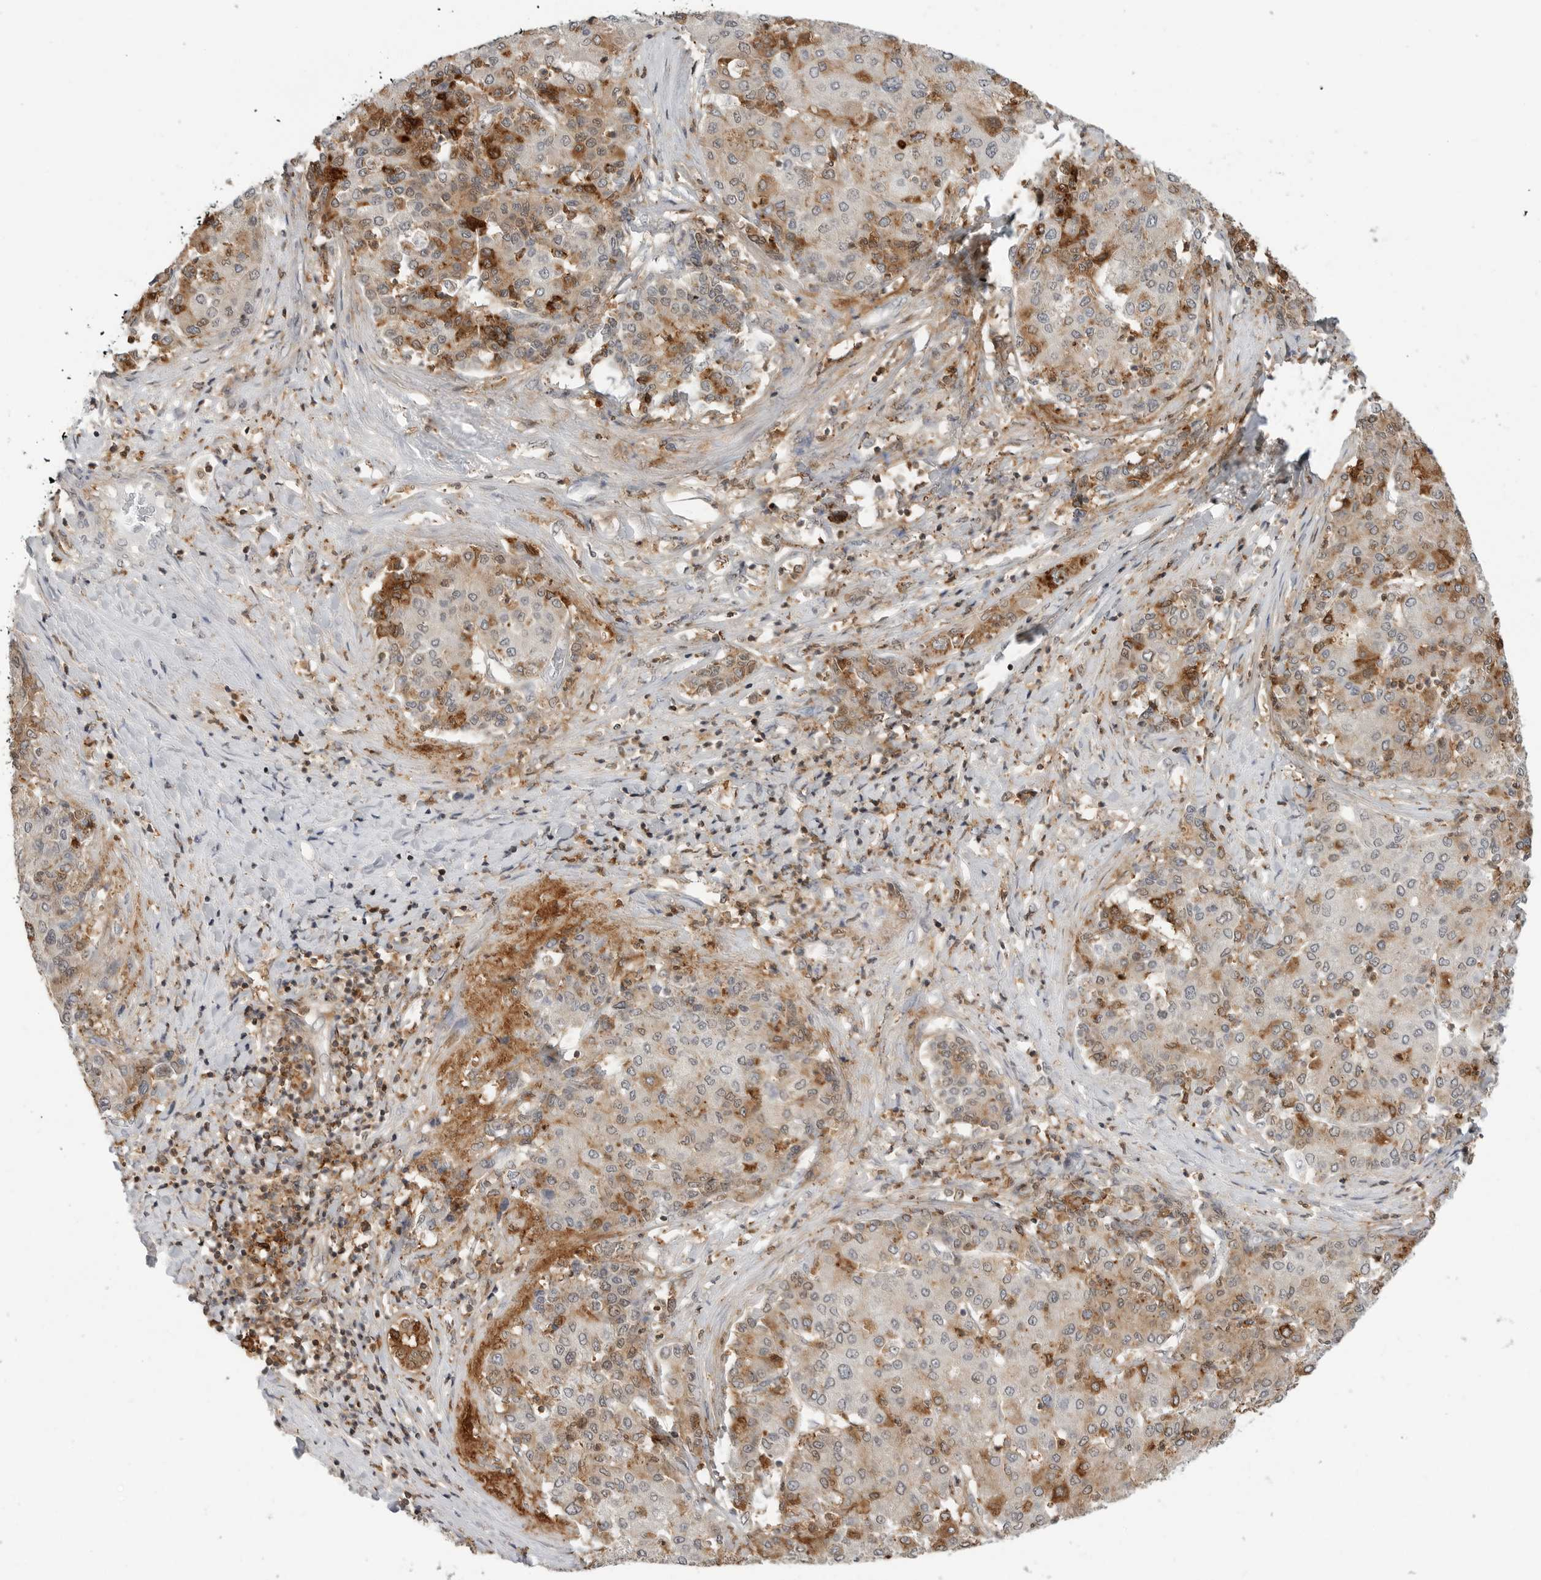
{"staining": {"intensity": "moderate", "quantity": ">75%", "location": "cytoplasmic/membranous"}, "tissue": "liver cancer", "cell_type": "Tumor cells", "image_type": "cancer", "snomed": [{"axis": "morphology", "description": "Carcinoma, Hepatocellular, NOS"}, {"axis": "topography", "description": "Liver"}], "caption": "Immunohistochemistry histopathology image of human liver cancer stained for a protein (brown), which demonstrates medium levels of moderate cytoplasmic/membranous positivity in approximately >75% of tumor cells.", "gene": "ANXA11", "patient": {"sex": "male", "age": 65}}